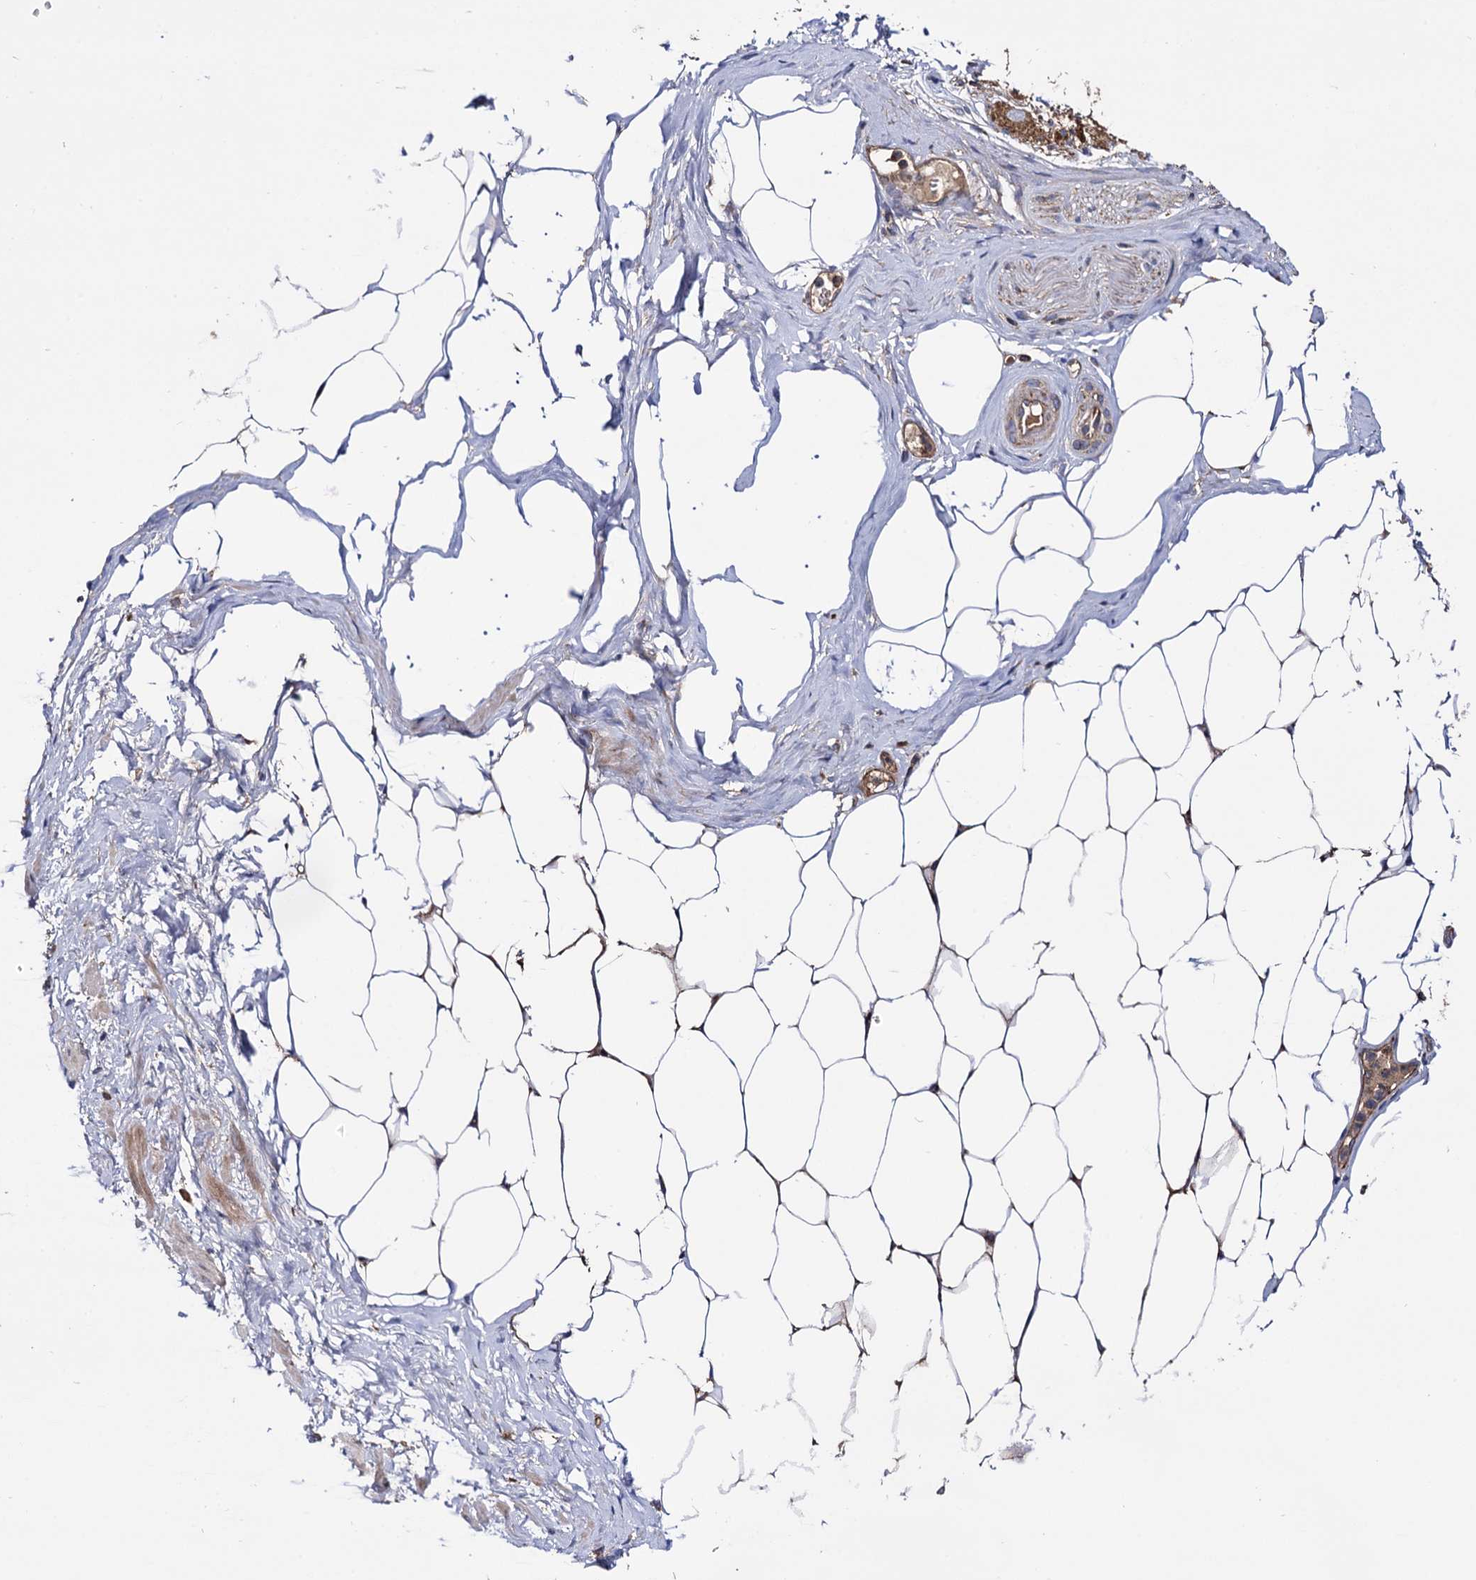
{"staining": {"intensity": "weak", "quantity": "25%-75%", "location": "cytoplasmic/membranous"}, "tissue": "adipose tissue", "cell_type": "Adipocytes", "image_type": "normal", "snomed": [{"axis": "morphology", "description": "Normal tissue, NOS"}, {"axis": "morphology", "description": "Adenocarcinoma, Low grade"}, {"axis": "topography", "description": "Prostate"}, {"axis": "topography", "description": "Peripheral nerve tissue"}], "caption": "This is a micrograph of IHC staining of benign adipose tissue, which shows weak positivity in the cytoplasmic/membranous of adipocytes.", "gene": "IQCH", "patient": {"sex": "male", "age": 63}}